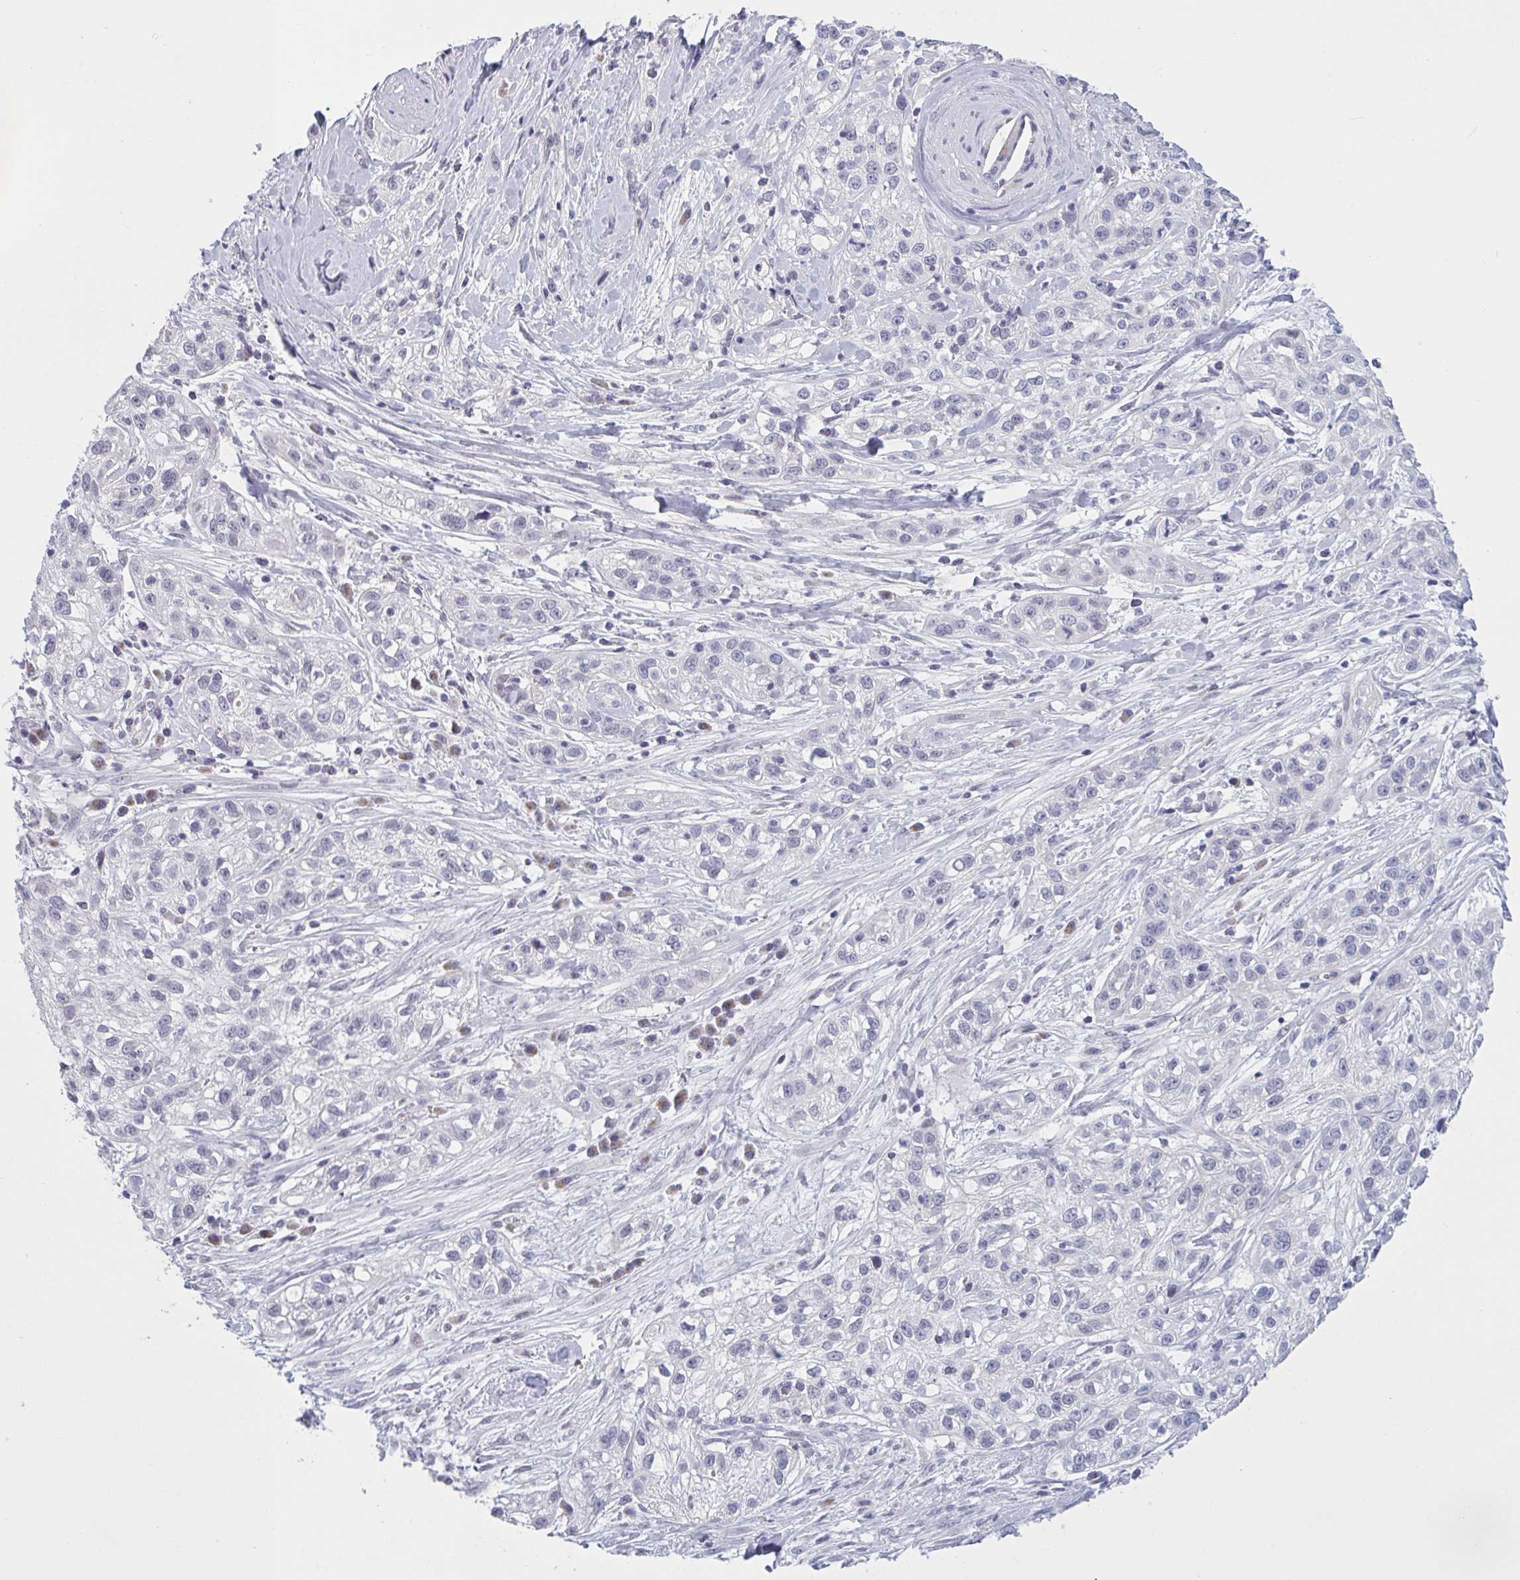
{"staining": {"intensity": "negative", "quantity": "none", "location": "none"}, "tissue": "skin cancer", "cell_type": "Tumor cells", "image_type": "cancer", "snomed": [{"axis": "morphology", "description": "Squamous cell carcinoma, NOS"}, {"axis": "topography", "description": "Skin"}], "caption": "This is a histopathology image of immunohistochemistry staining of skin squamous cell carcinoma, which shows no staining in tumor cells.", "gene": "HSD11B2", "patient": {"sex": "male", "age": 82}}